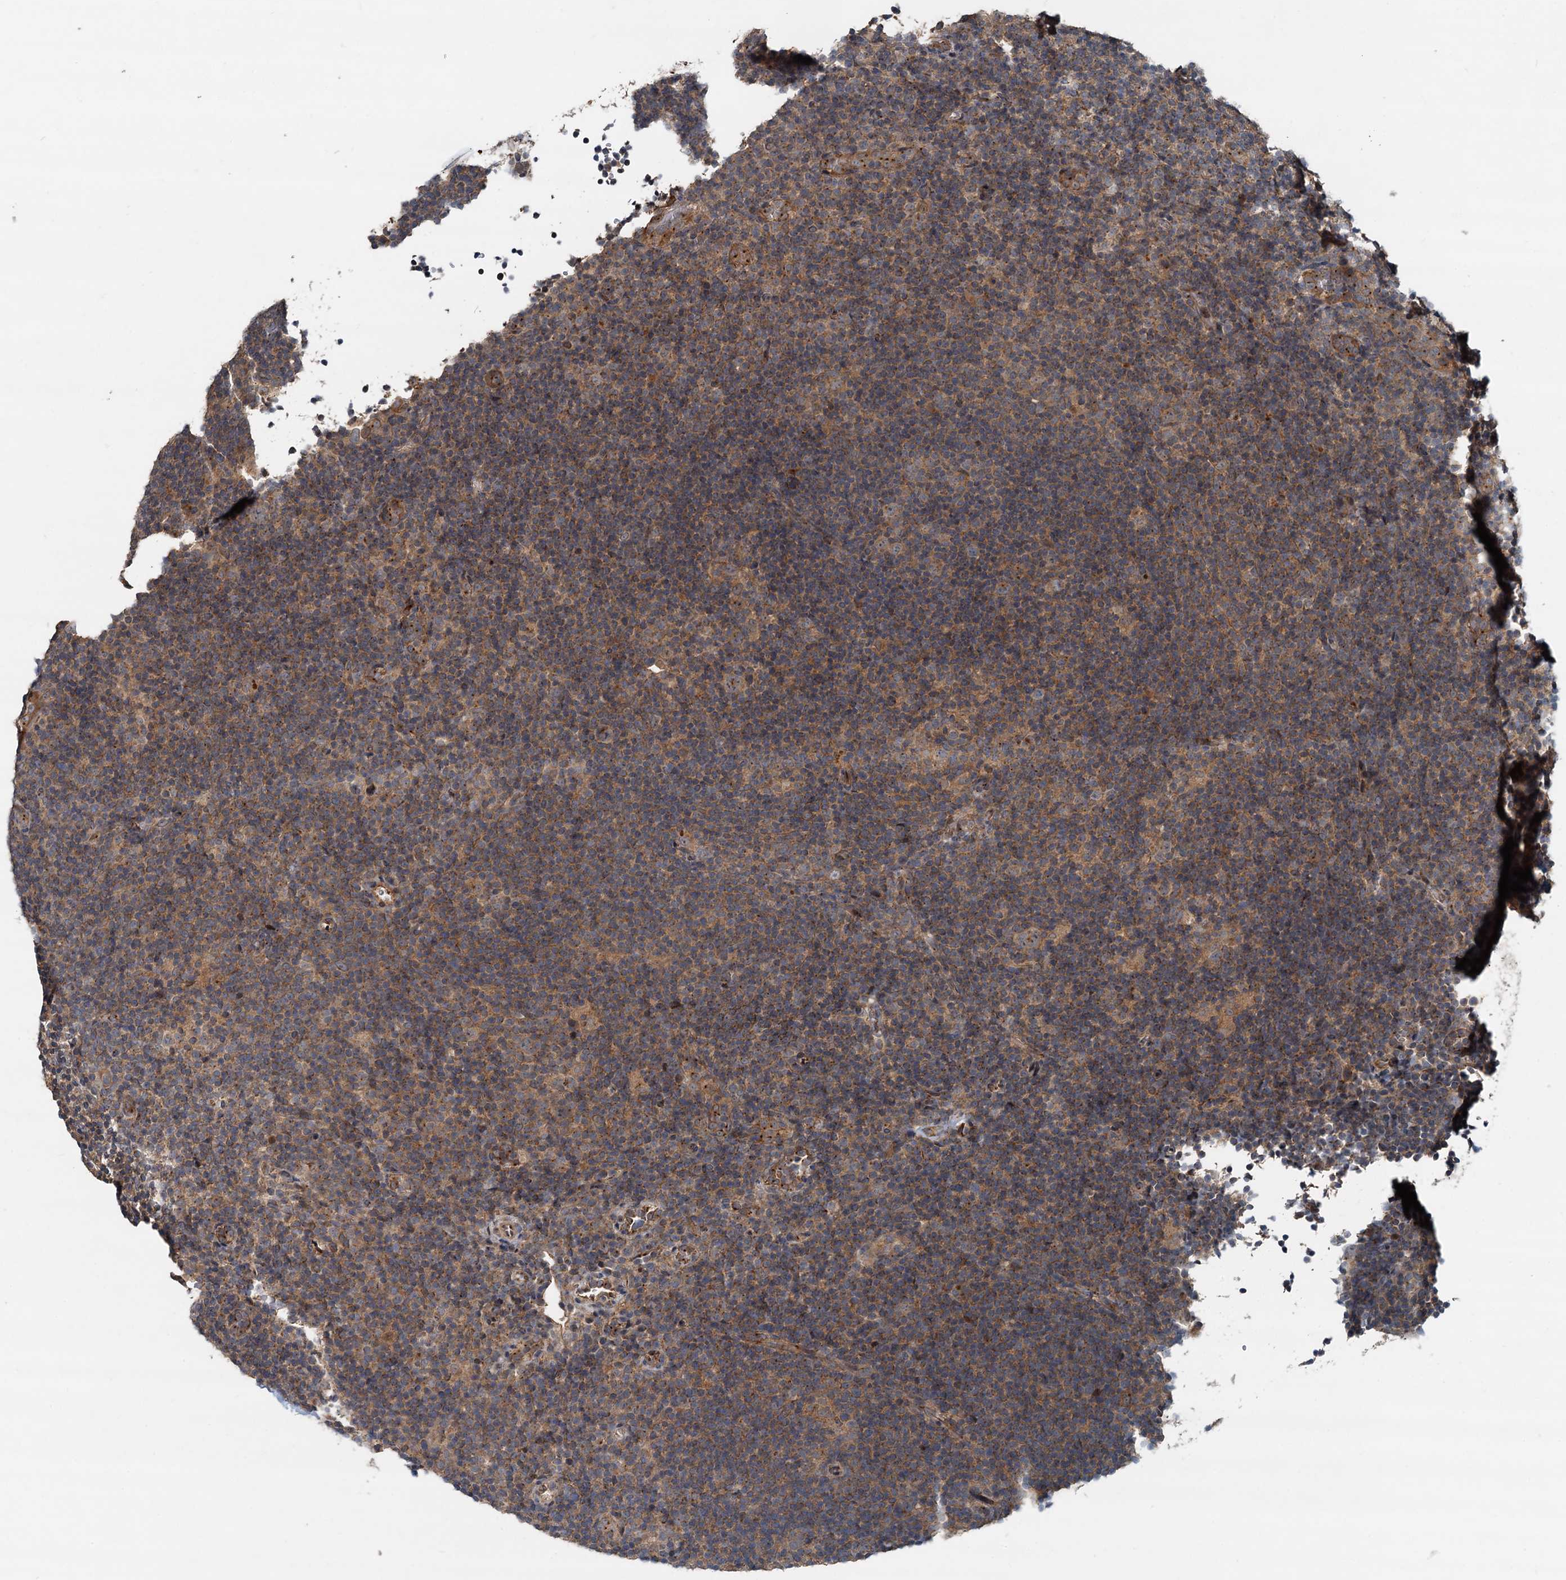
{"staining": {"intensity": "weak", "quantity": "25%-75%", "location": "cytoplasmic/membranous"}, "tissue": "lymphoma", "cell_type": "Tumor cells", "image_type": "cancer", "snomed": [{"axis": "morphology", "description": "Hodgkin's disease, NOS"}, {"axis": "topography", "description": "Lymph node"}], "caption": "Hodgkin's disease stained with immunohistochemistry displays weak cytoplasmic/membranous positivity in approximately 25%-75% of tumor cells.", "gene": "CEP68", "patient": {"sex": "female", "age": 57}}